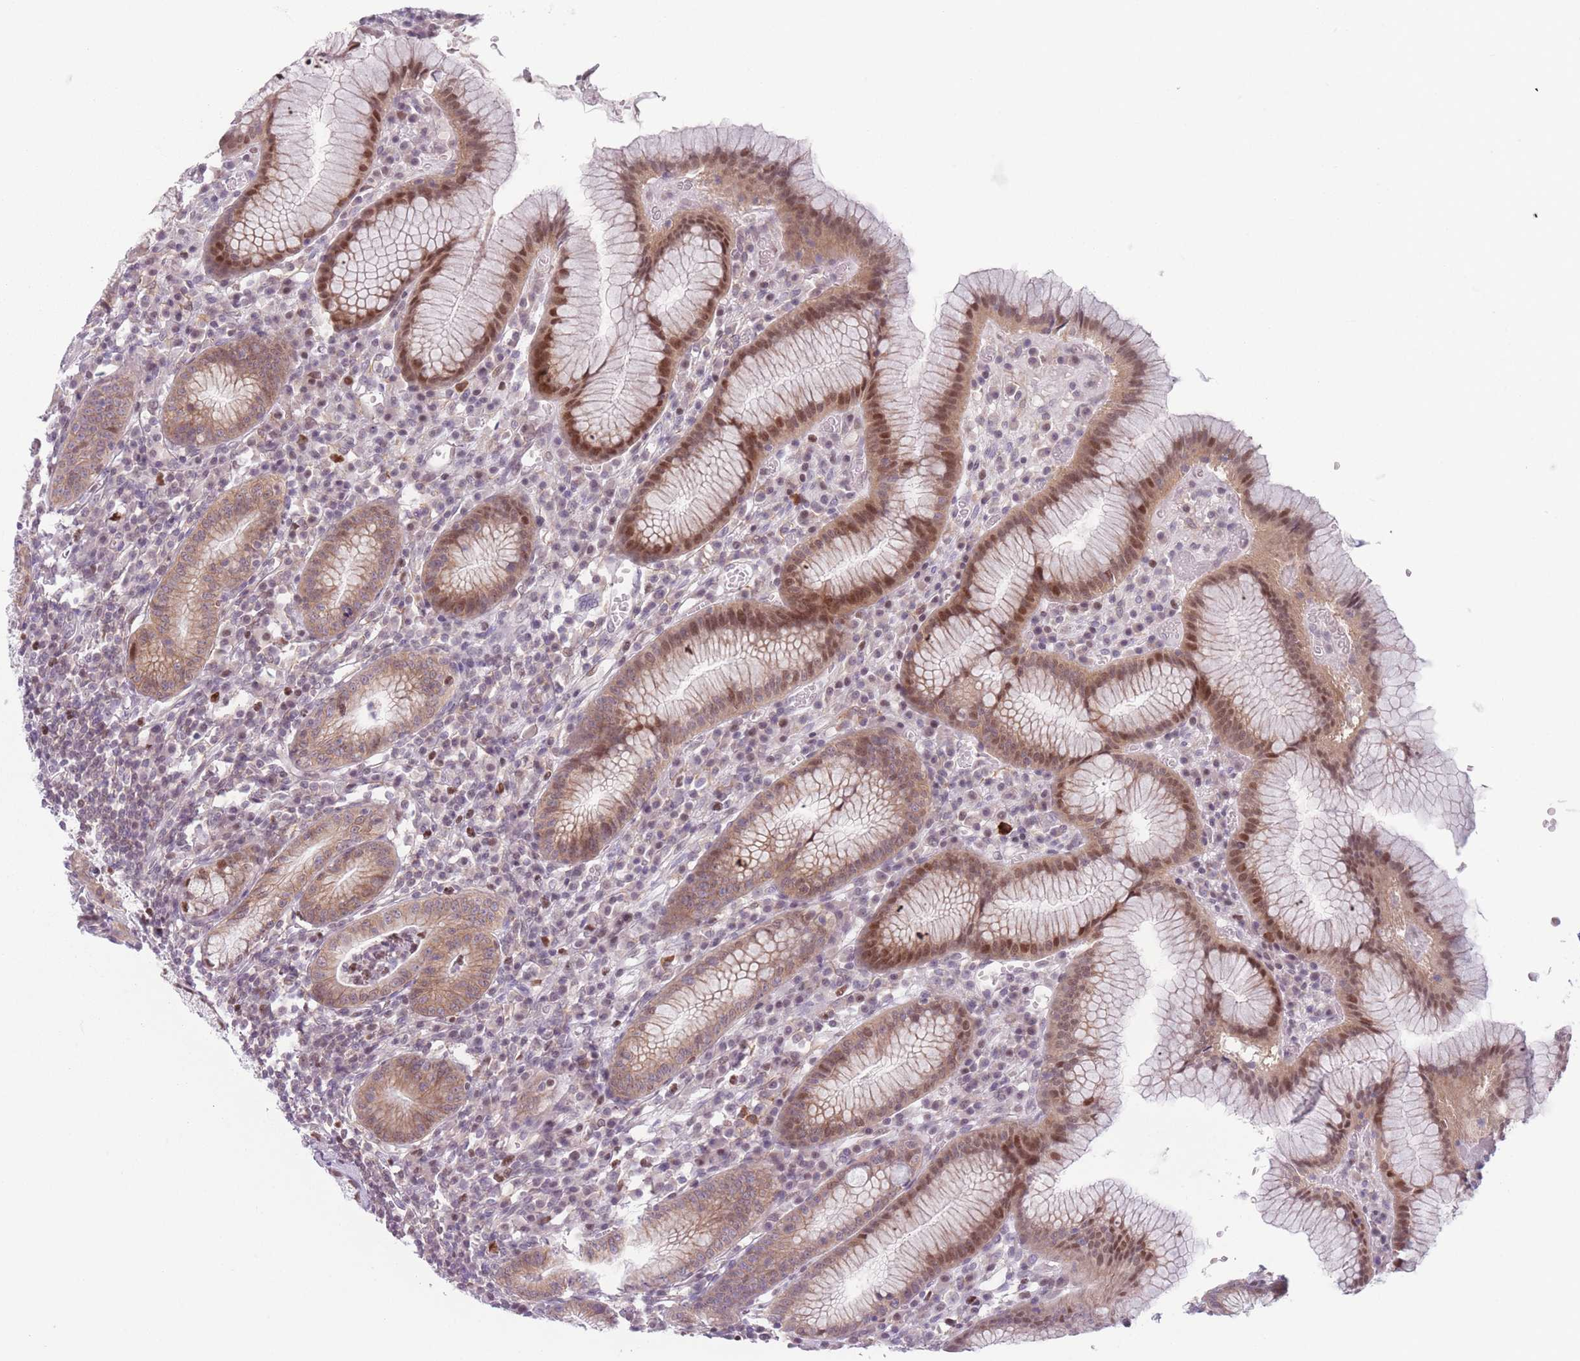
{"staining": {"intensity": "moderate", "quantity": ">75%", "location": "cytoplasmic/membranous,nuclear"}, "tissue": "stomach", "cell_type": "Glandular cells", "image_type": "normal", "snomed": [{"axis": "morphology", "description": "Normal tissue, NOS"}, {"axis": "topography", "description": "Stomach"}], "caption": "The immunohistochemical stain highlights moderate cytoplasmic/membranous,nuclear staining in glandular cells of normal stomach.", "gene": "ENSG00000267179", "patient": {"sex": "male", "age": 55}}